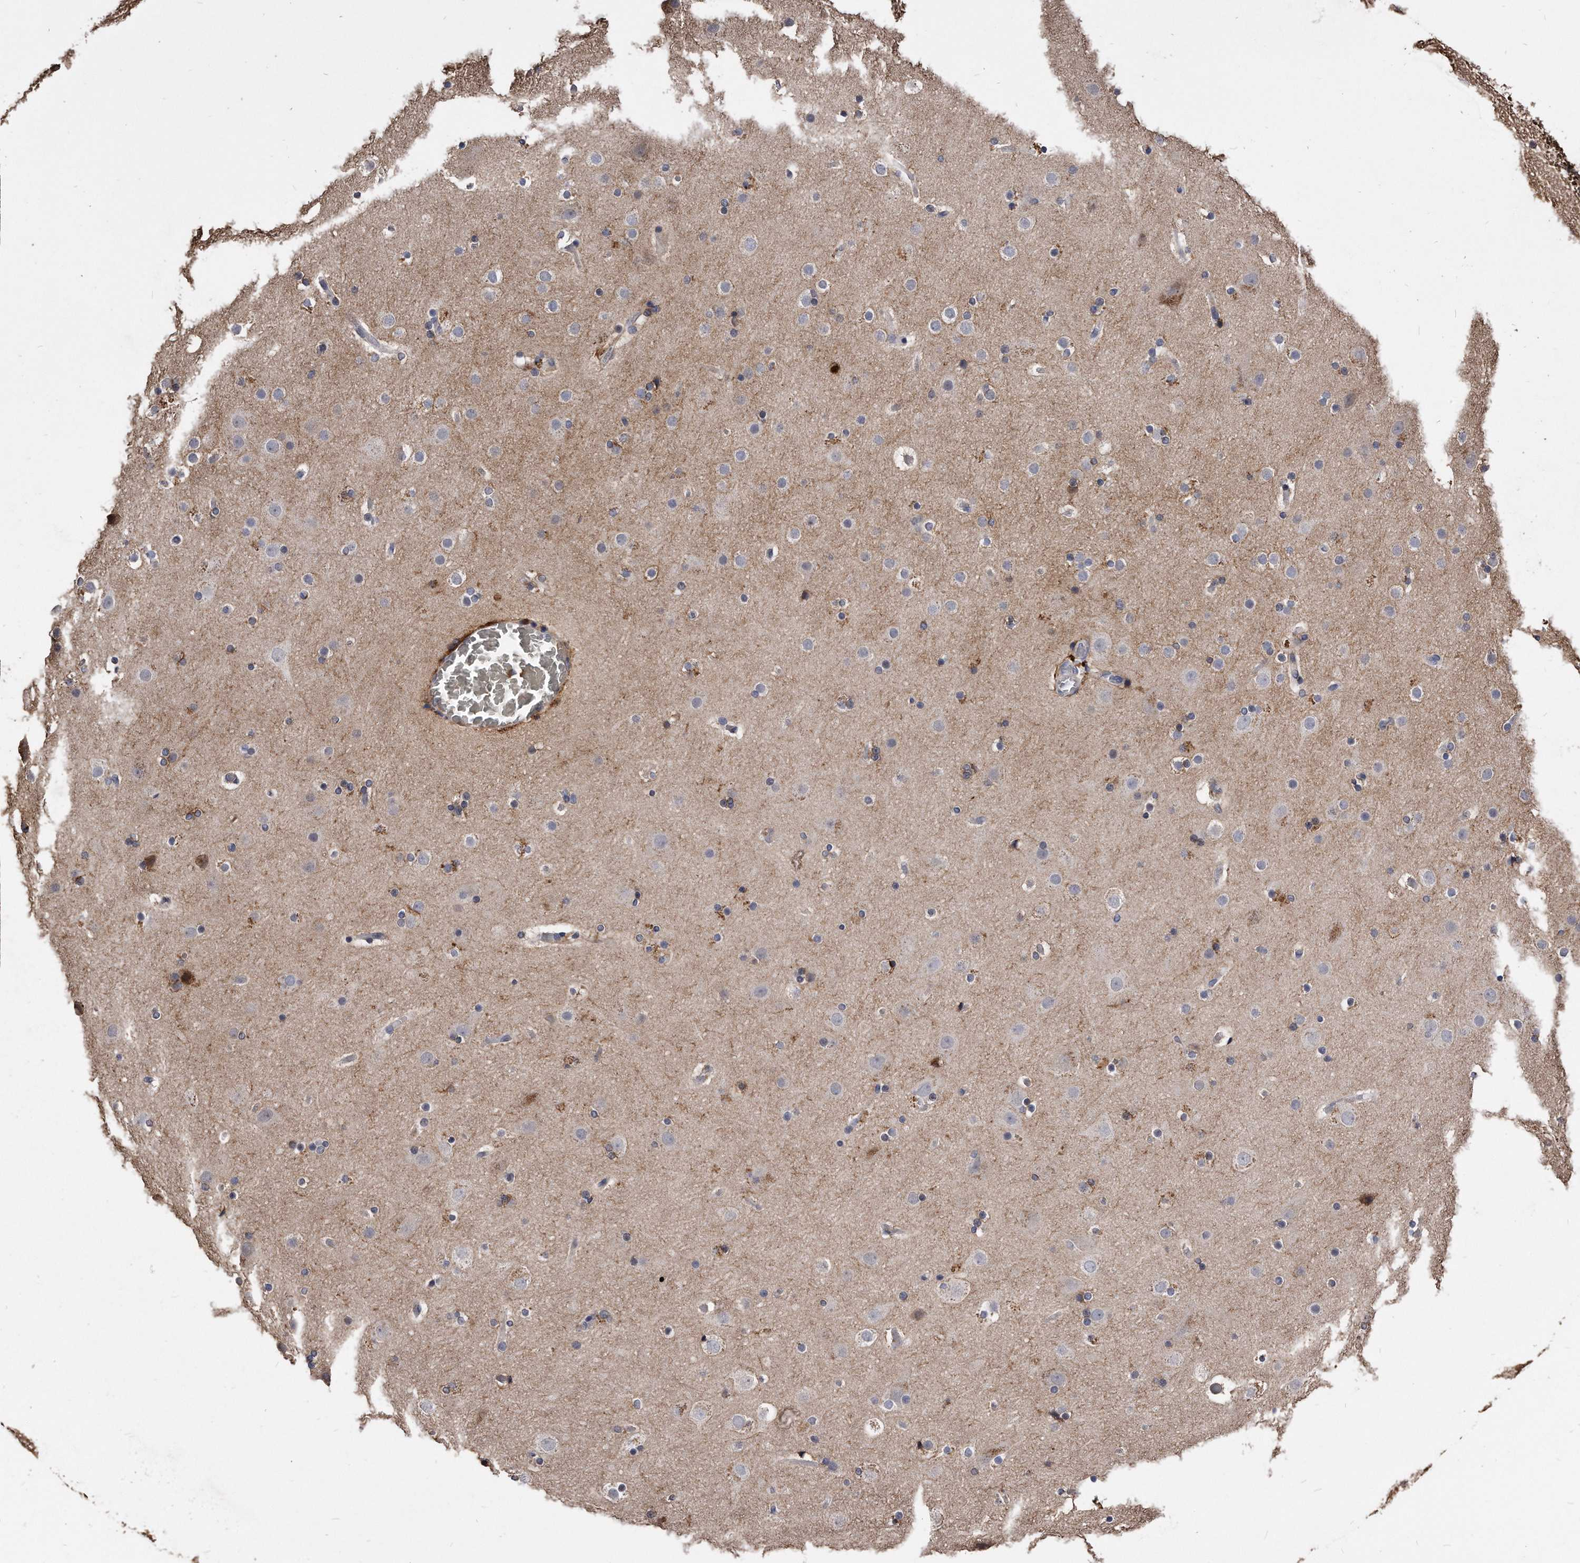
{"staining": {"intensity": "strong", "quantity": "<25%", "location": "cytoplasmic/membranous"}, "tissue": "cerebral cortex", "cell_type": "Endothelial cells", "image_type": "normal", "snomed": [{"axis": "morphology", "description": "Normal tissue, NOS"}, {"axis": "topography", "description": "Cerebral cortex"}], "caption": "Immunohistochemical staining of unremarkable human cerebral cortex reveals medium levels of strong cytoplasmic/membranous expression in approximately <25% of endothelial cells. The staining was performed using DAB, with brown indicating positive protein expression. Nuclei are stained blue with hematoxylin.", "gene": "IL20RA", "patient": {"sex": "male", "age": 57}}